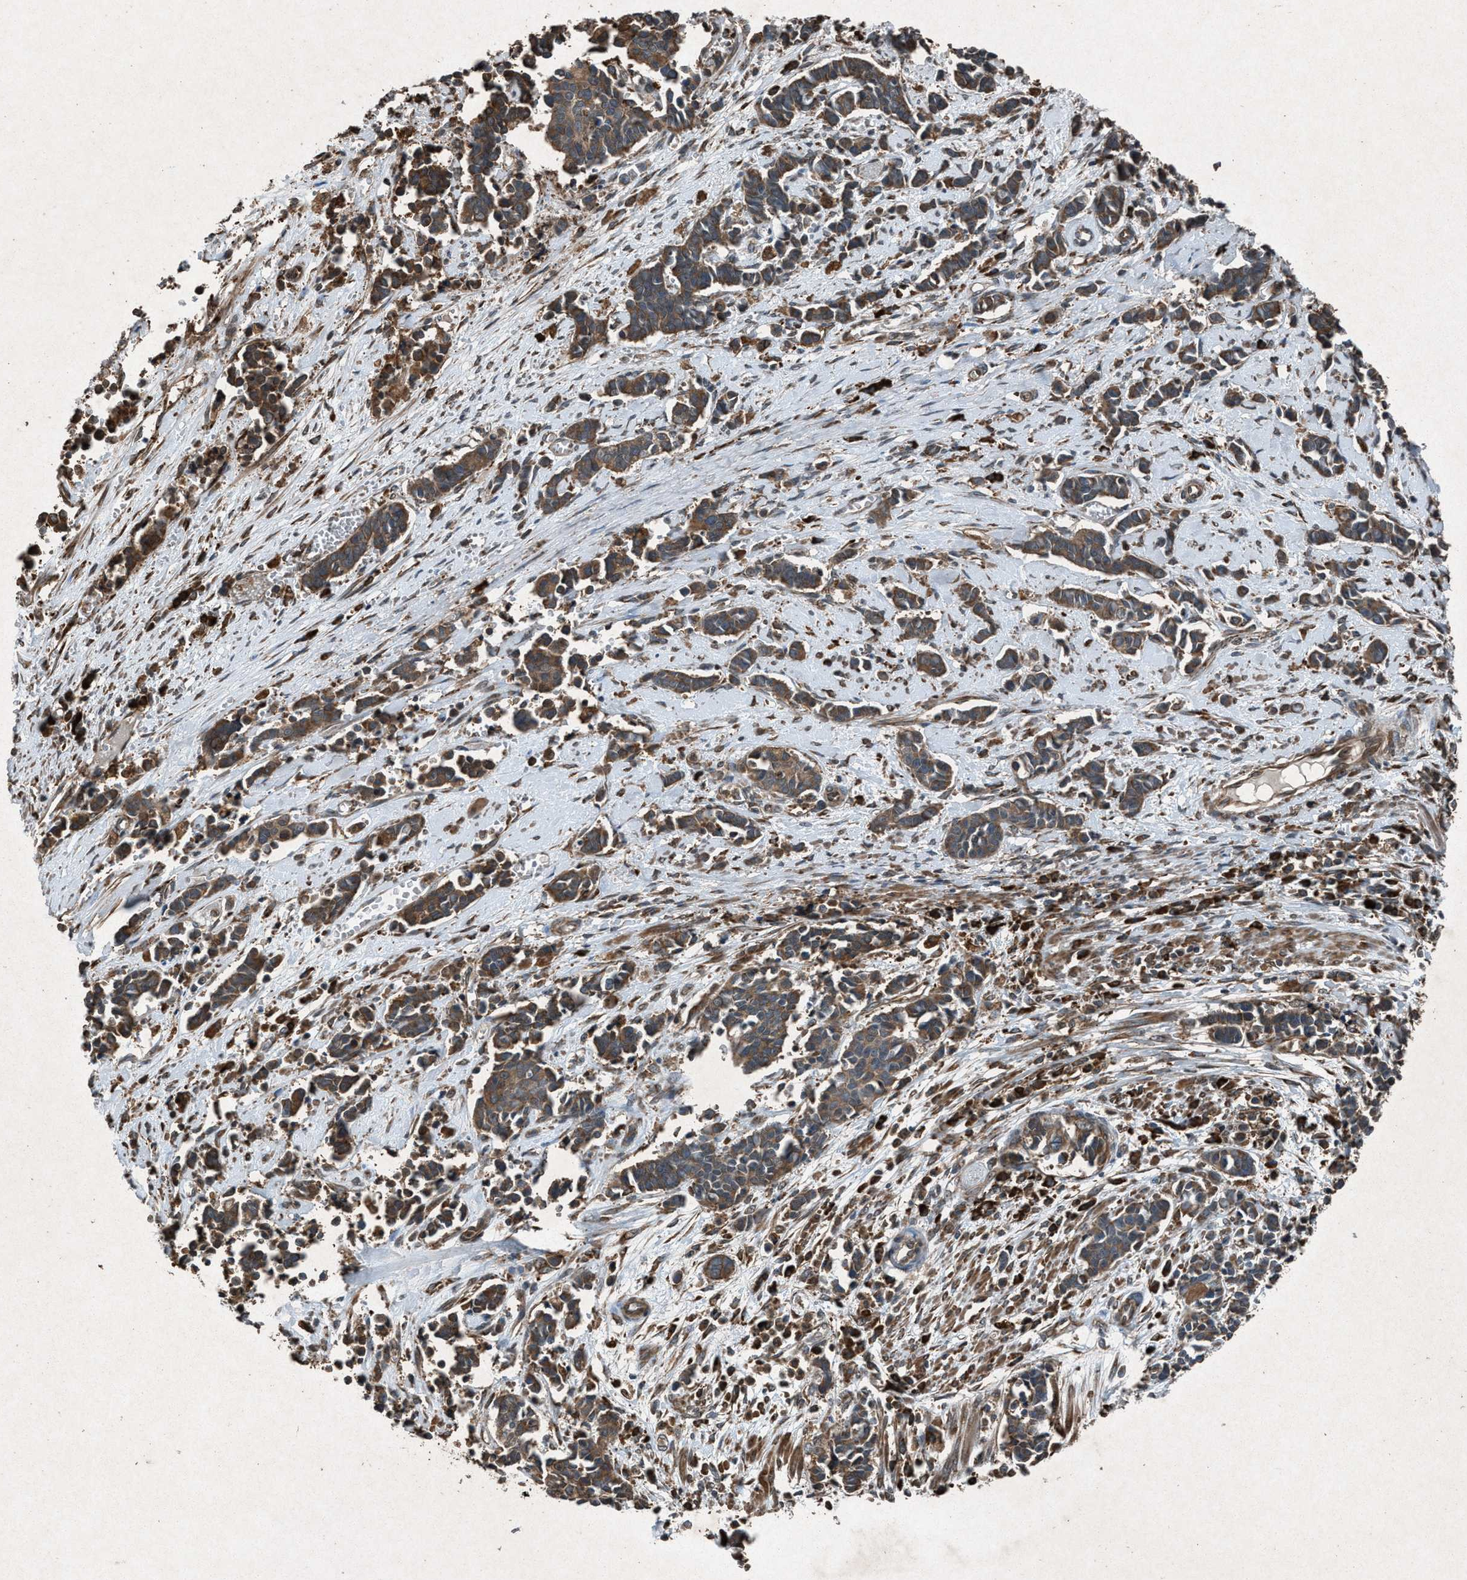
{"staining": {"intensity": "moderate", "quantity": ">75%", "location": "cytoplasmic/membranous"}, "tissue": "cervical cancer", "cell_type": "Tumor cells", "image_type": "cancer", "snomed": [{"axis": "morphology", "description": "Squamous cell carcinoma, NOS"}, {"axis": "topography", "description": "Cervix"}], "caption": "Moderate cytoplasmic/membranous protein expression is seen in about >75% of tumor cells in cervical cancer. Nuclei are stained in blue.", "gene": "CALR", "patient": {"sex": "female", "age": 35}}